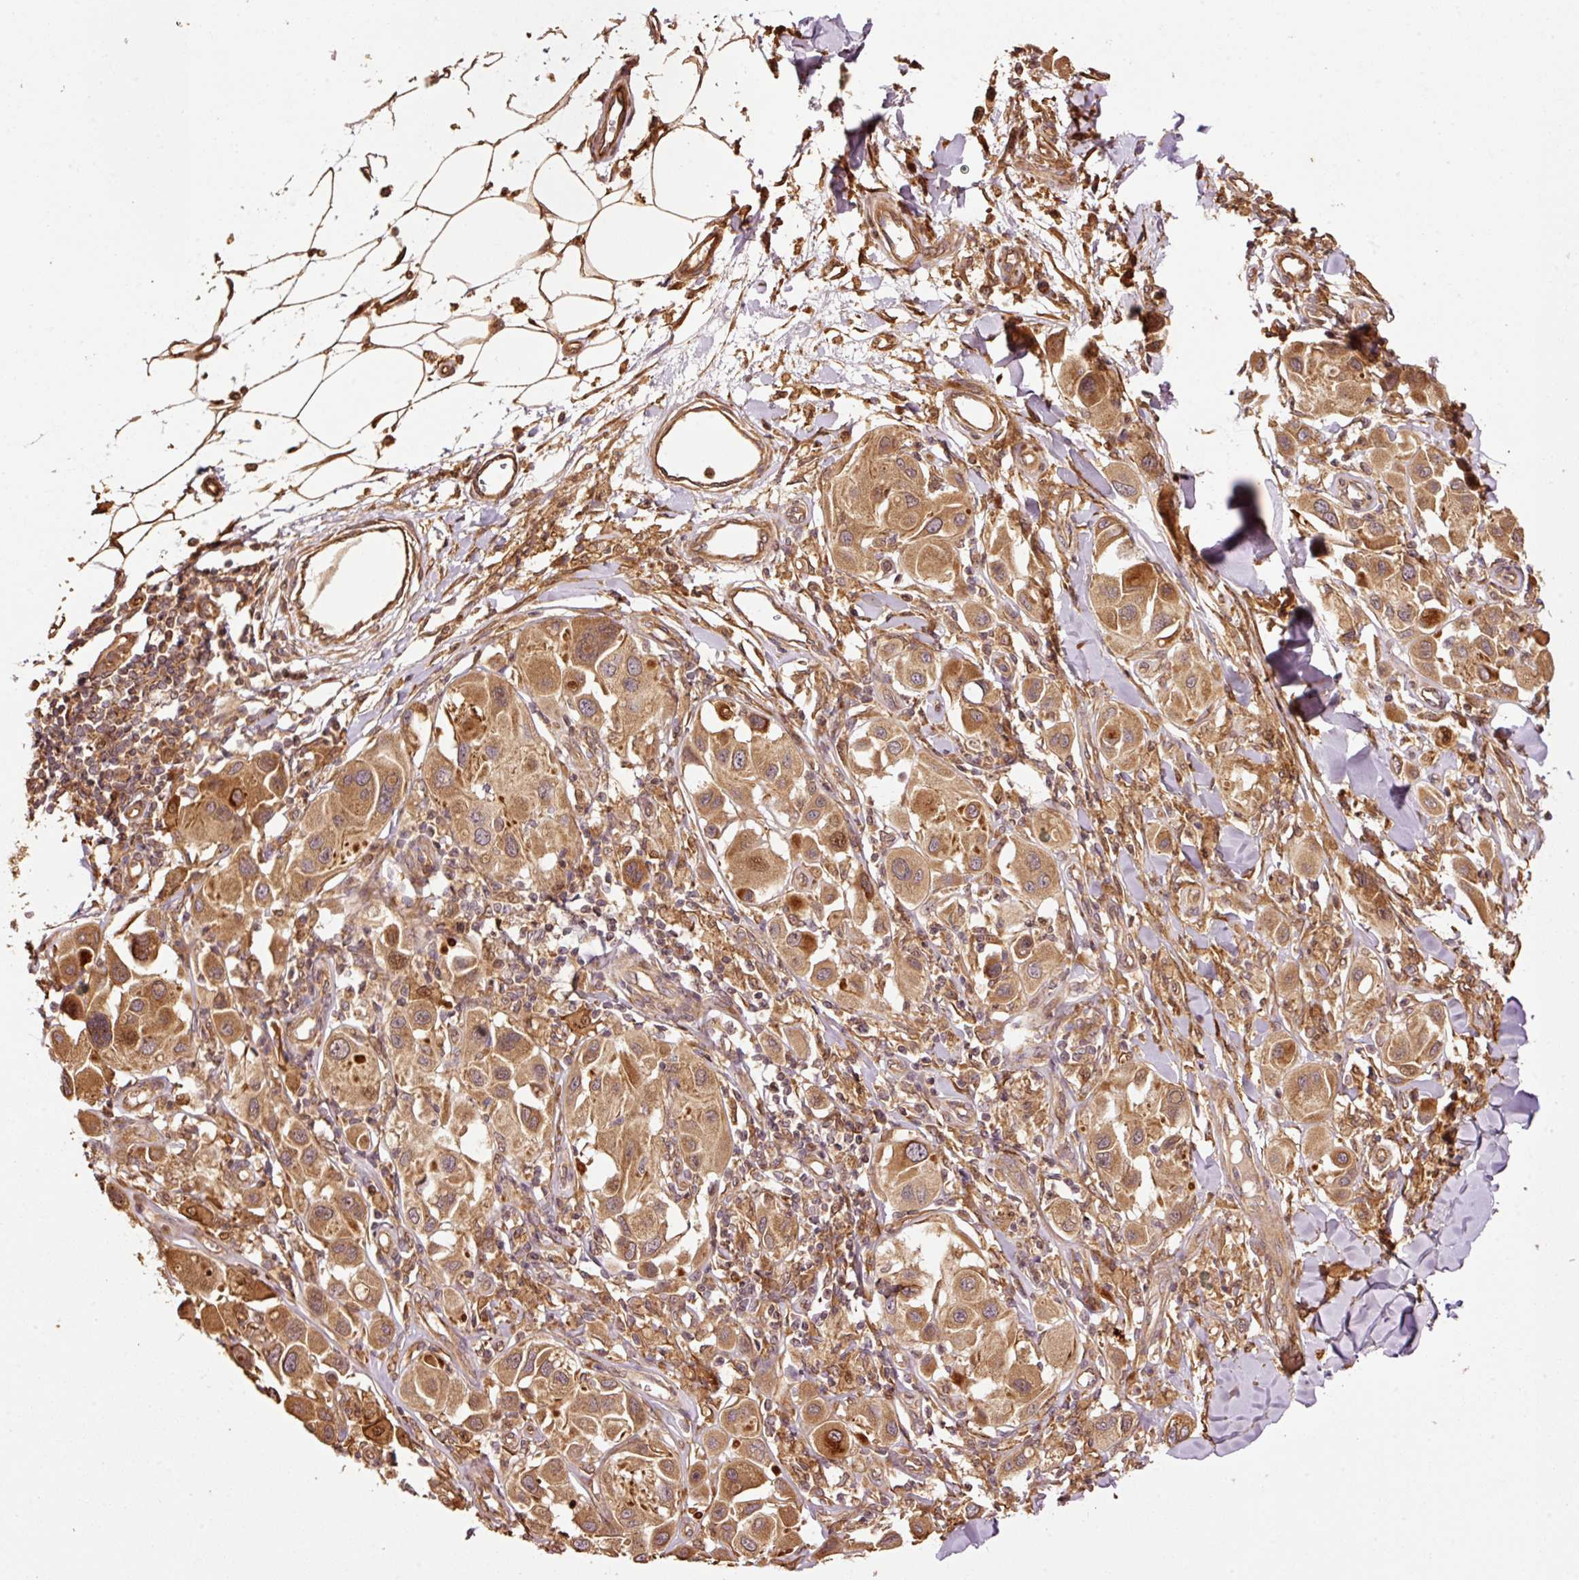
{"staining": {"intensity": "moderate", "quantity": ">75%", "location": "cytoplasmic/membranous,nuclear"}, "tissue": "melanoma", "cell_type": "Tumor cells", "image_type": "cancer", "snomed": [{"axis": "morphology", "description": "Malignant melanoma, Metastatic site"}, {"axis": "topography", "description": "Skin"}], "caption": "Immunohistochemical staining of human malignant melanoma (metastatic site) reveals moderate cytoplasmic/membranous and nuclear protein positivity in about >75% of tumor cells.", "gene": "OXER1", "patient": {"sex": "male", "age": 41}}